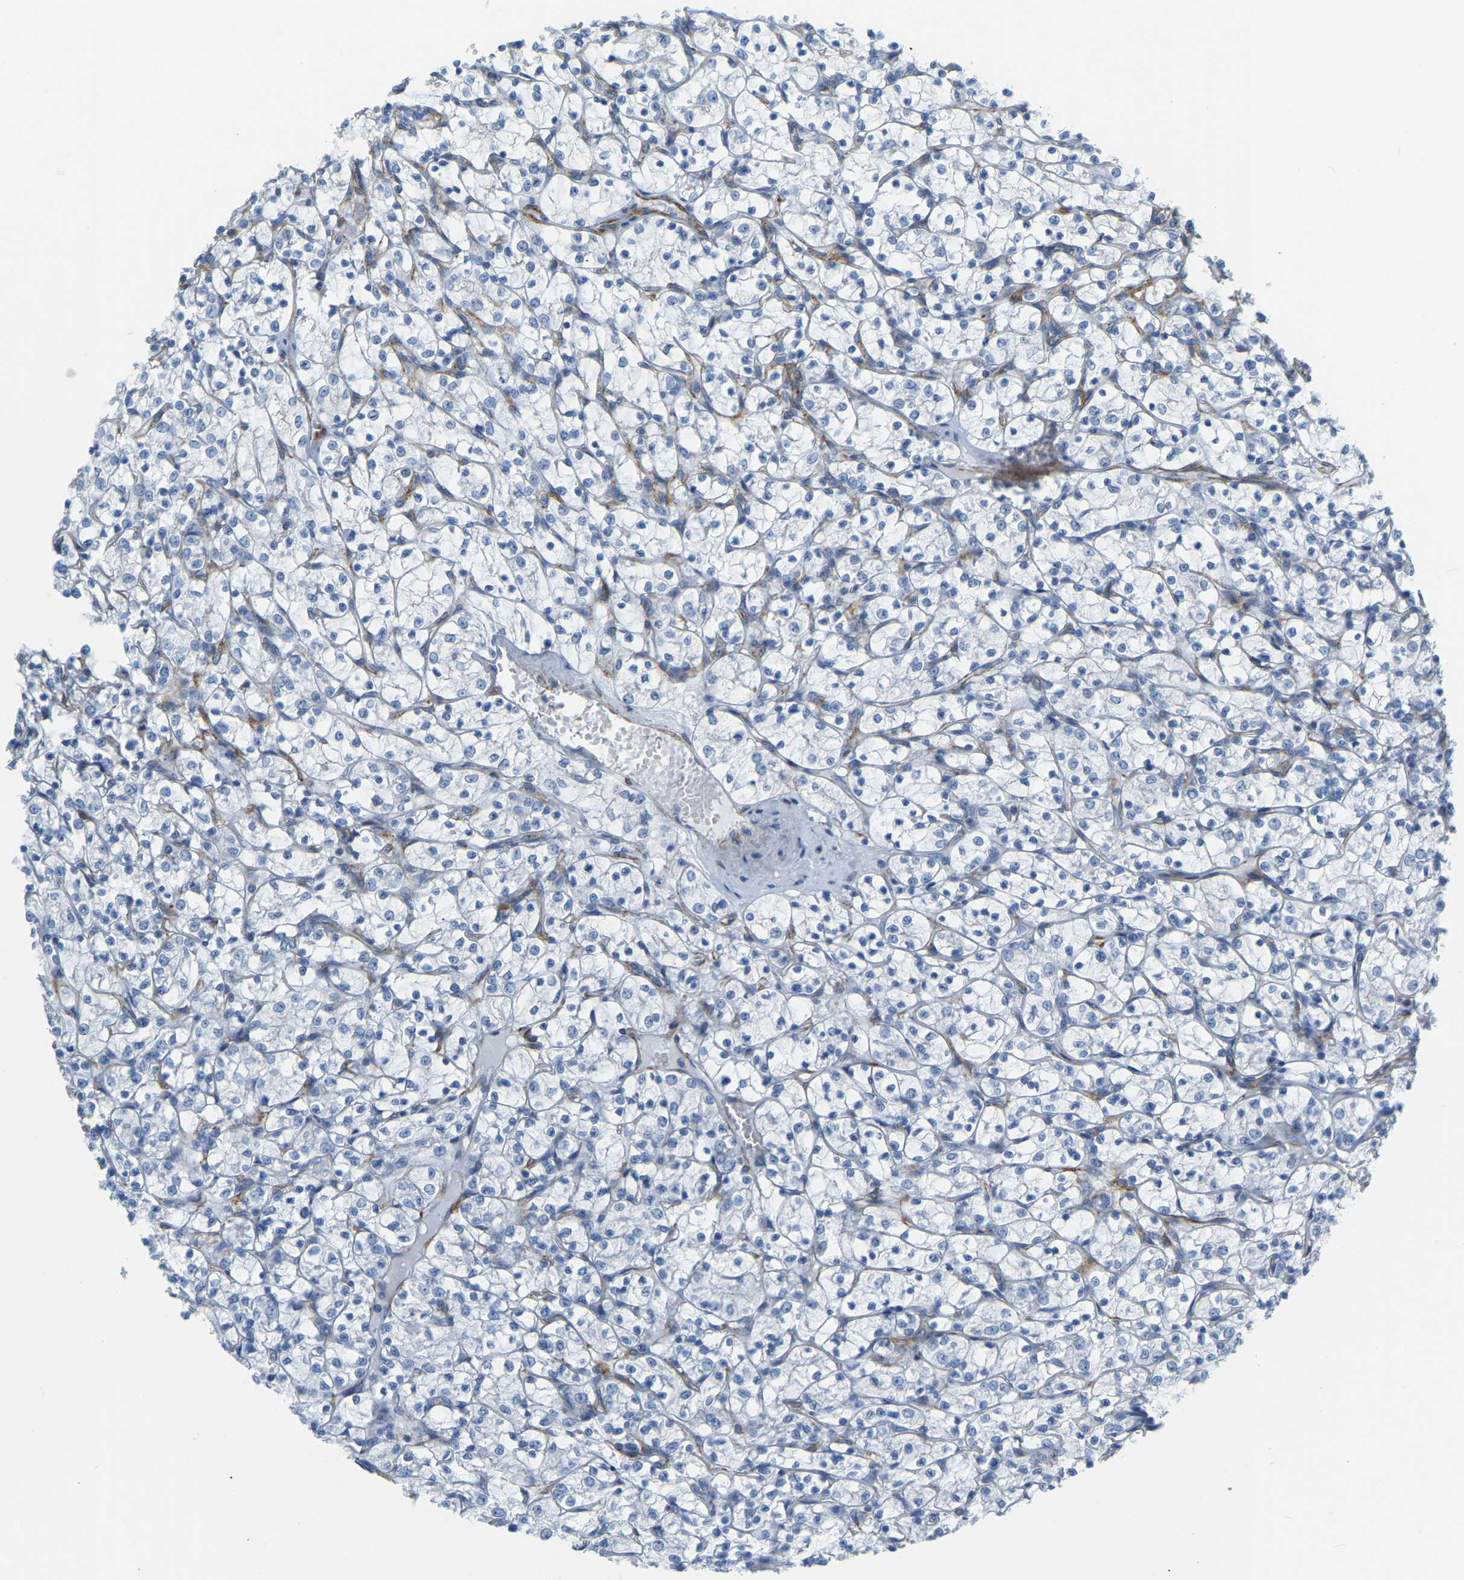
{"staining": {"intensity": "negative", "quantity": "none", "location": "none"}, "tissue": "renal cancer", "cell_type": "Tumor cells", "image_type": "cancer", "snomed": [{"axis": "morphology", "description": "Adenocarcinoma, NOS"}, {"axis": "topography", "description": "Kidney"}], "caption": "High magnification brightfield microscopy of renal cancer stained with DAB (brown) and counterstained with hematoxylin (blue): tumor cells show no significant staining.", "gene": "MYL3", "patient": {"sex": "female", "age": 69}}